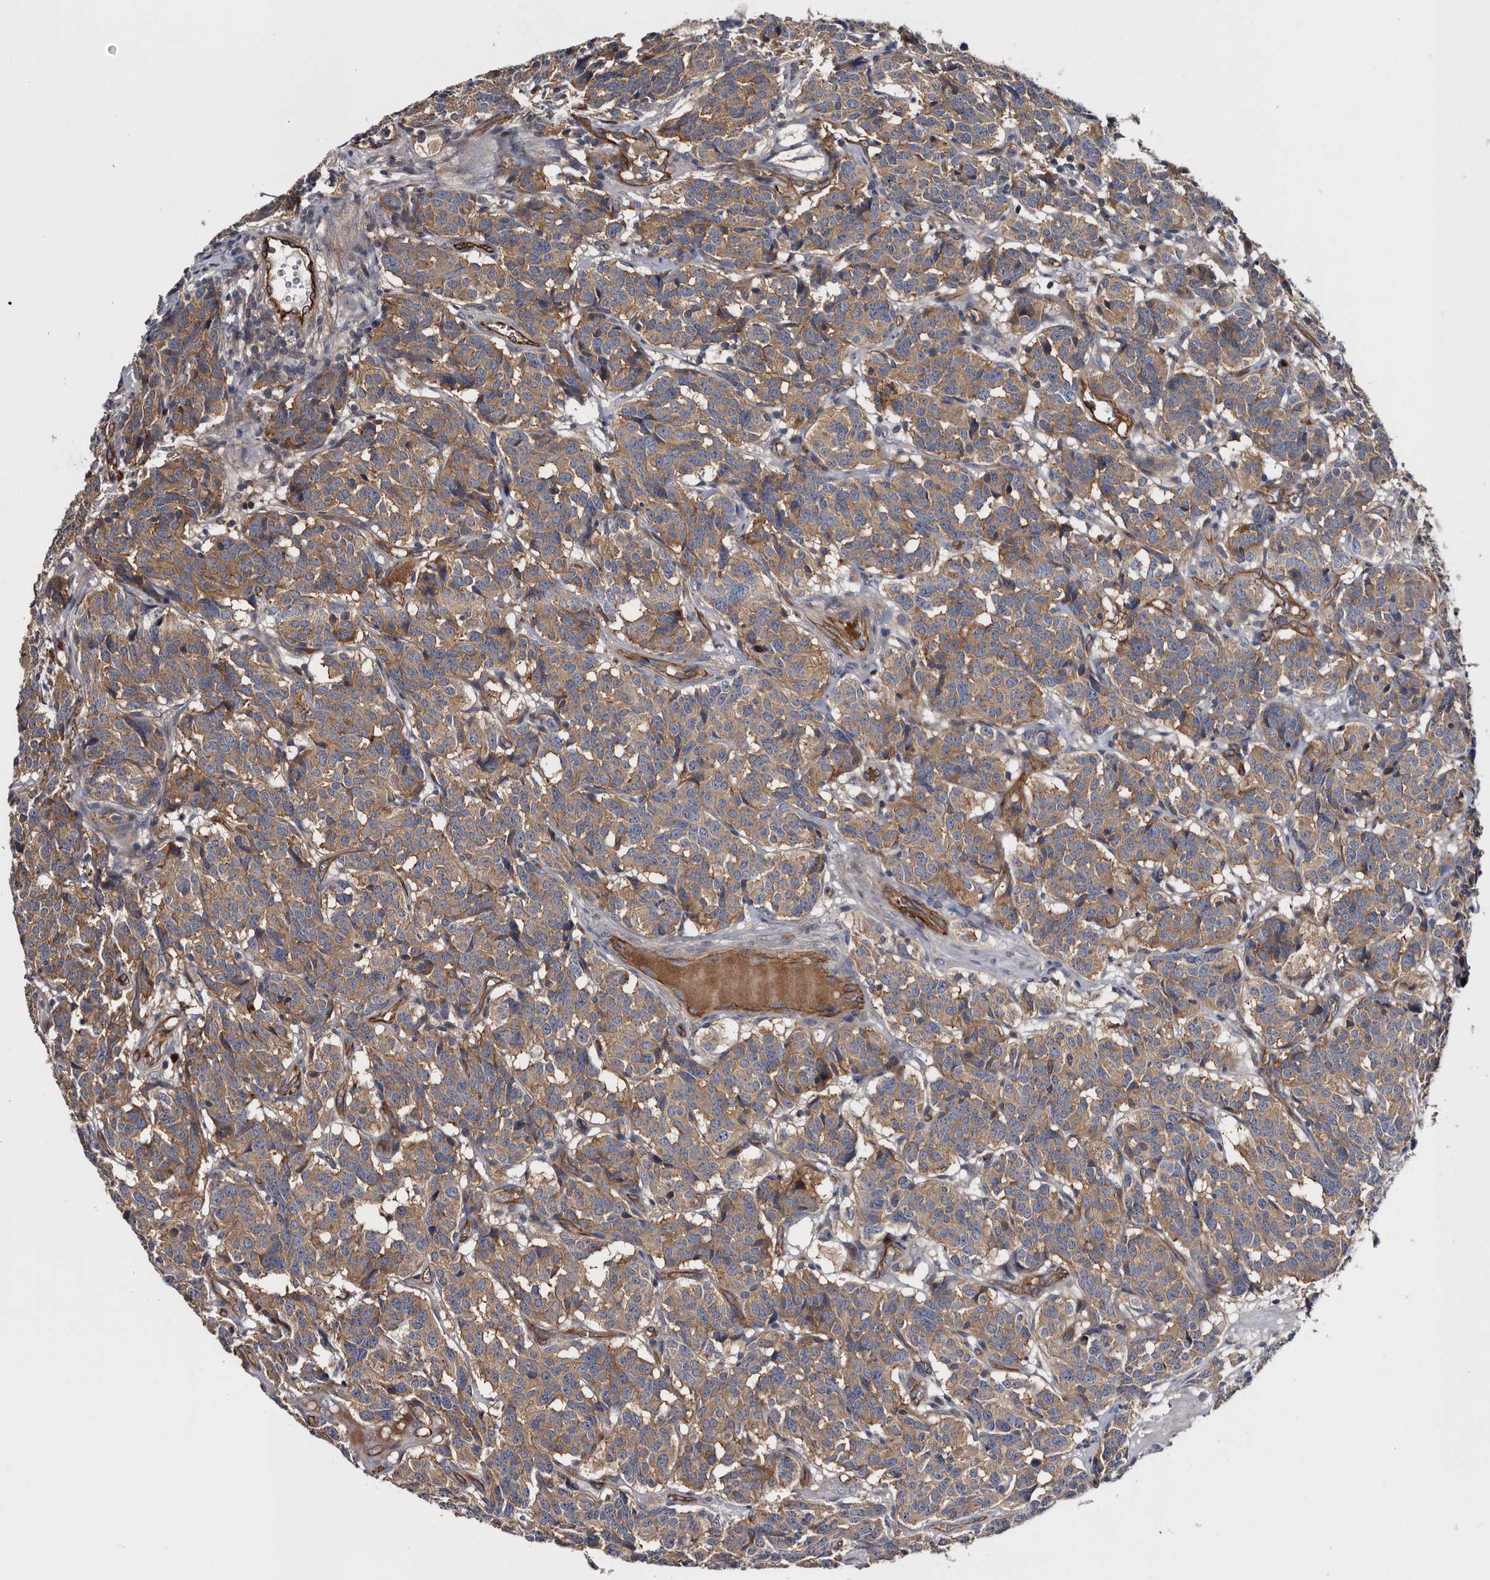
{"staining": {"intensity": "moderate", "quantity": ">75%", "location": "cytoplasmic/membranous"}, "tissue": "carcinoid", "cell_type": "Tumor cells", "image_type": "cancer", "snomed": [{"axis": "morphology", "description": "Carcinoid, malignant, NOS"}, {"axis": "topography", "description": "Lung"}], "caption": "An immunohistochemistry (IHC) photomicrograph of neoplastic tissue is shown. Protein staining in brown labels moderate cytoplasmic/membranous positivity in carcinoid within tumor cells. (DAB (3,3'-diaminobenzidine) IHC with brightfield microscopy, high magnification).", "gene": "TSPAN17", "patient": {"sex": "female", "age": 46}}